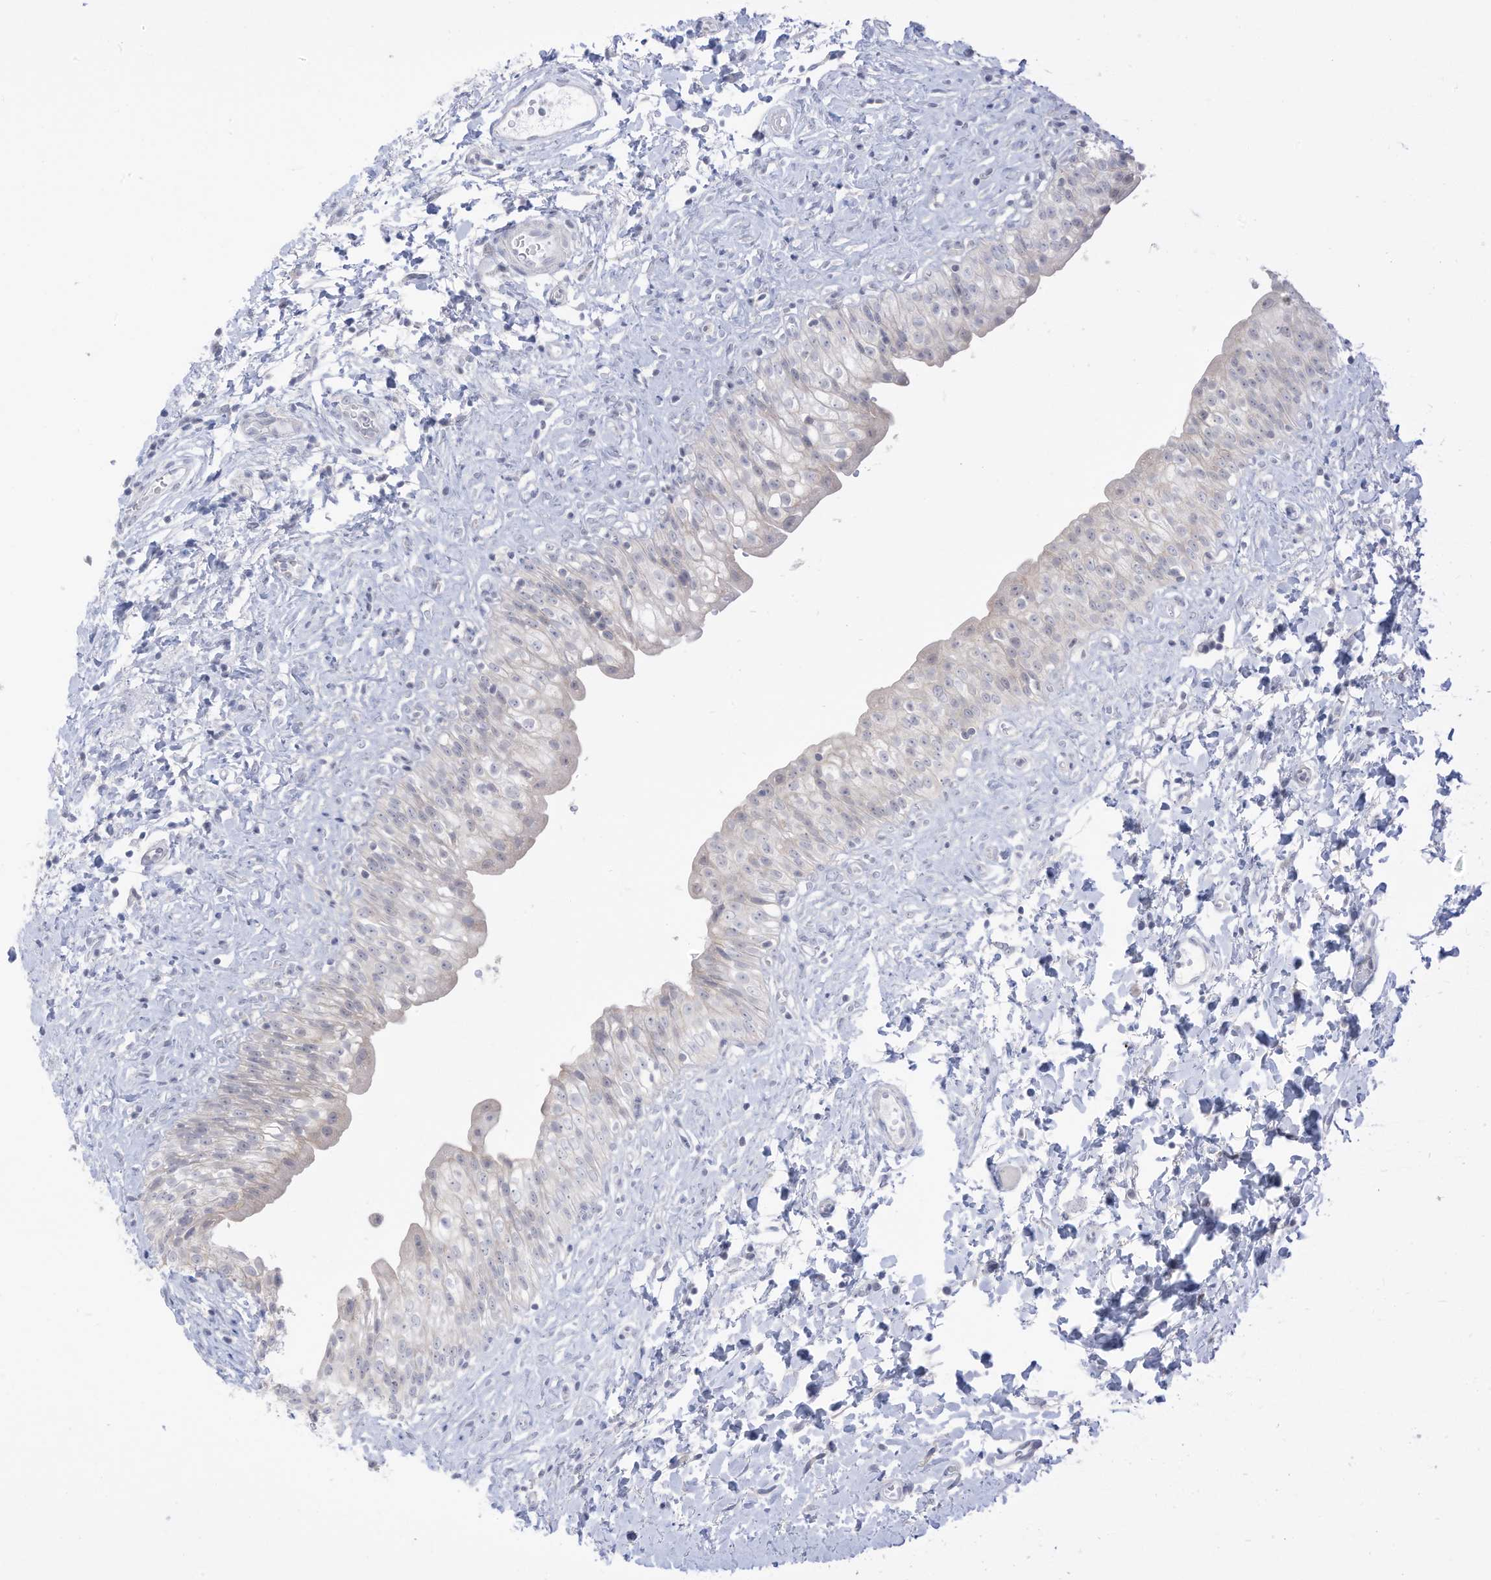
{"staining": {"intensity": "negative", "quantity": "none", "location": "none"}, "tissue": "urinary bladder", "cell_type": "Urothelial cells", "image_type": "normal", "snomed": [{"axis": "morphology", "description": "Normal tissue, NOS"}, {"axis": "topography", "description": "Urinary bladder"}], "caption": "This is an IHC image of benign human urinary bladder. There is no expression in urothelial cells.", "gene": "OGT", "patient": {"sex": "male", "age": 51}}